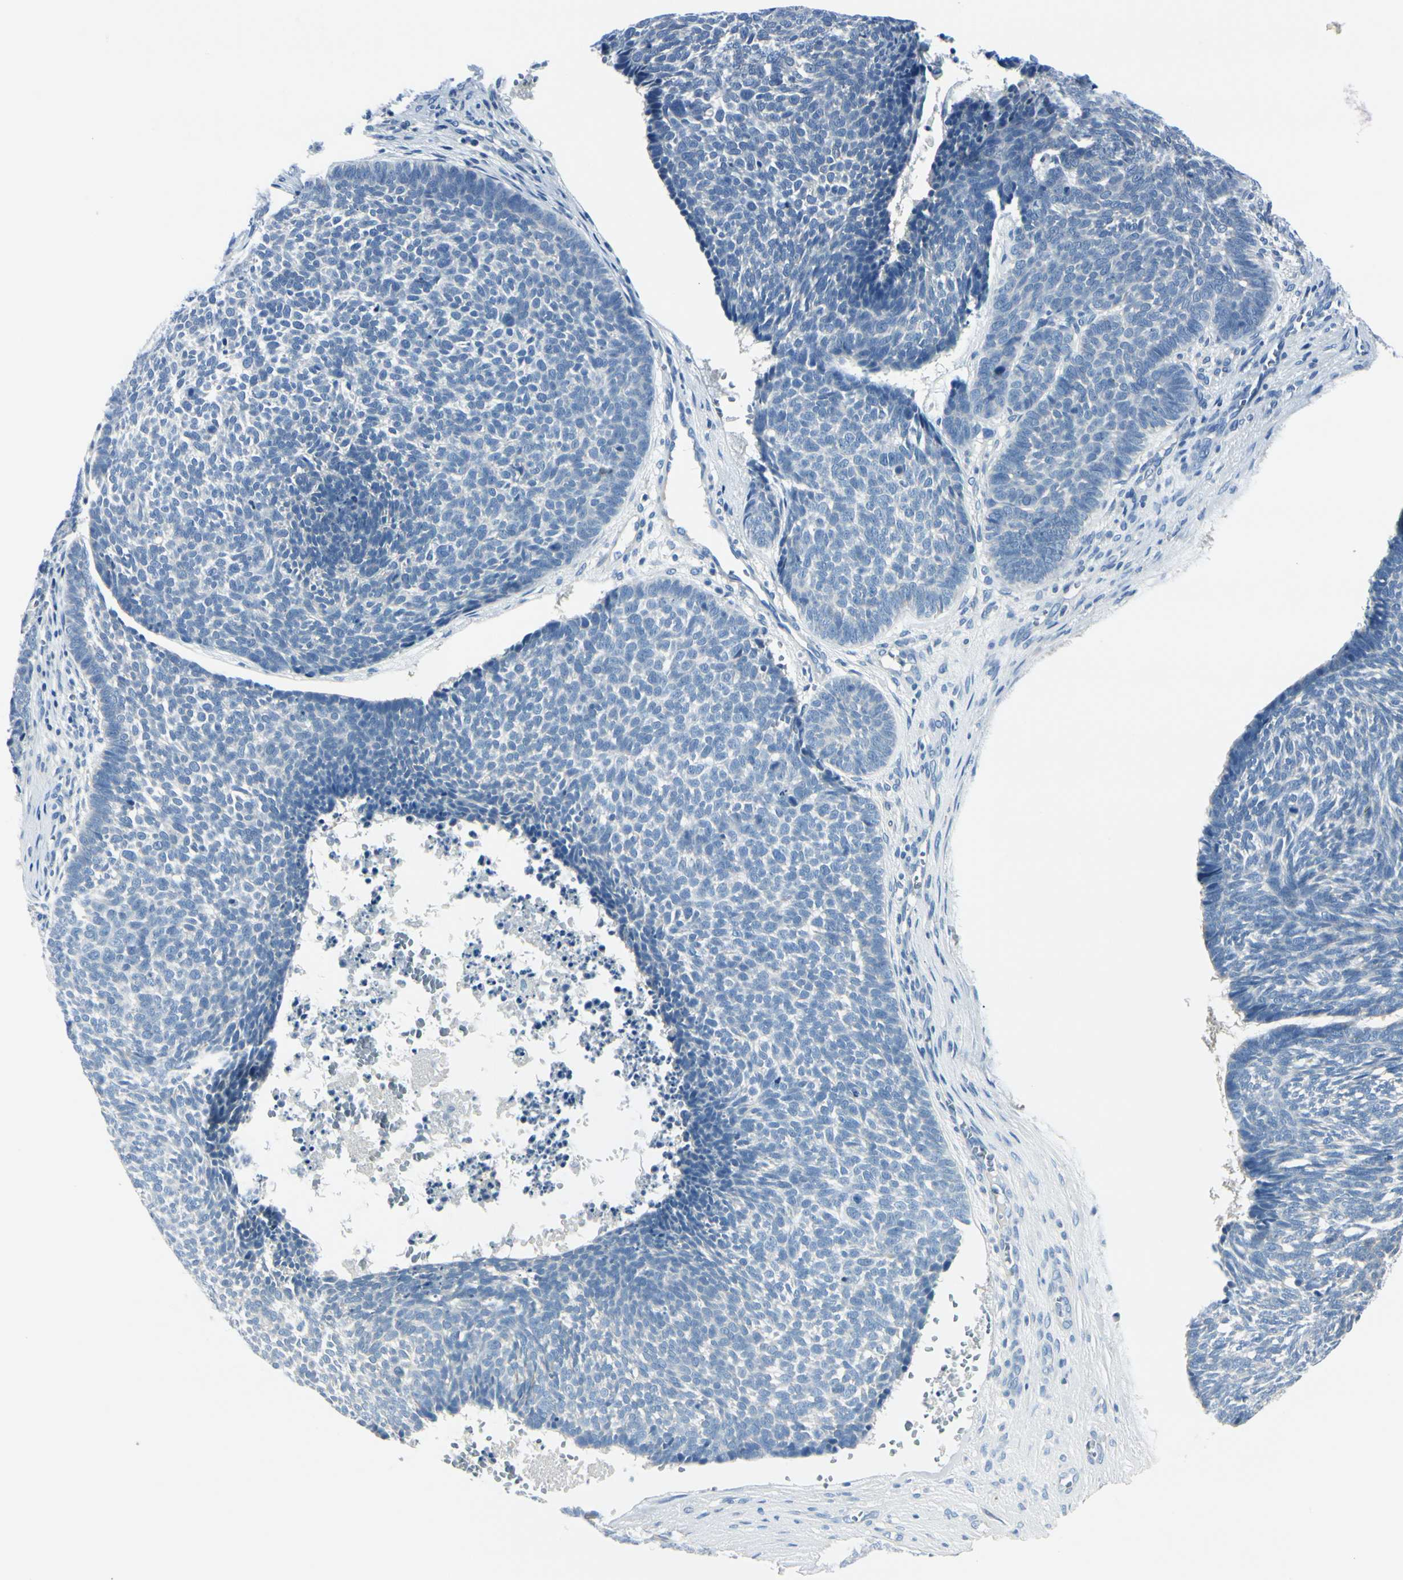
{"staining": {"intensity": "negative", "quantity": "none", "location": "none"}, "tissue": "skin cancer", "cell_type": "Tumor cells", "image_type": "cancer", "snomed": [{"axis": "morphology", "description": "Basal cell carcinoma"}, {"axis": "topography", "description": "Skin"}], "caption": "Immunohistochemical staining of basal cell carcinoma (skin) reveals no significant expression in tumor cells. (DAB immunohistochemistry (IHC) with hematoxylin counter stain).", "gene": "PEBP1", "patient": {"sex": "male", "age": 84}}